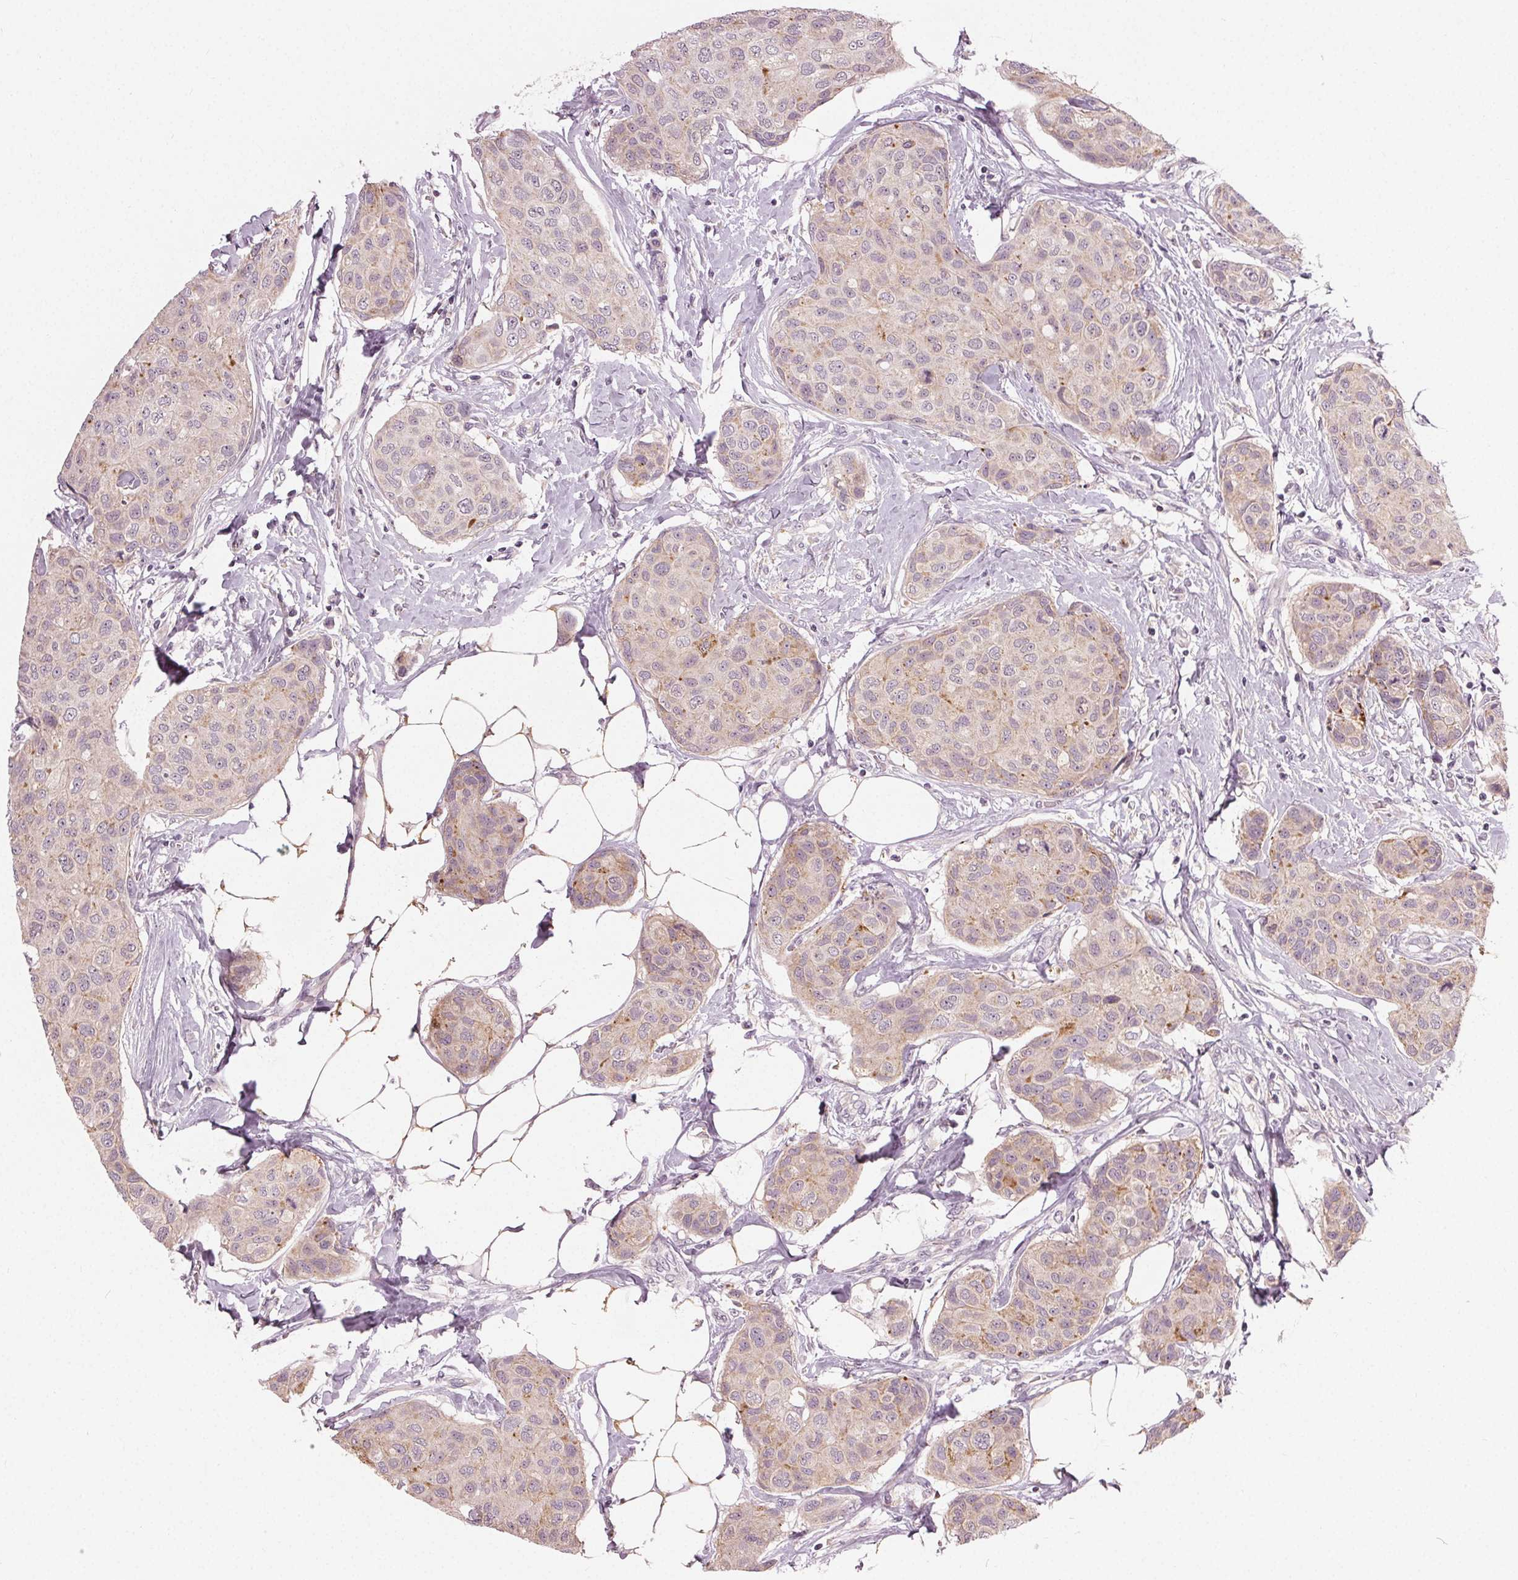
{"staining": {"intensity": "moderate", "quantity": "<25%", "location": "cytoplasmic/membranous"}, "tissue": "breast cancer", "cell_type": "Tumor cells", "image_type": "cancer", "snomed": [{"axis": "morphology", "description": "Duct carcinoma"}, {"axis": "topography", "description": "Breast"}], "caption": "A low amount of moderate cytoplasmic/membranous positivity is identified in about <25% of tumor cells in infiltrating ductal carcinoma (breast) tissue. Nuclei are stained in blue.", "gene": "ZNF605", "patient": {"sex": "female", "age": 80}}